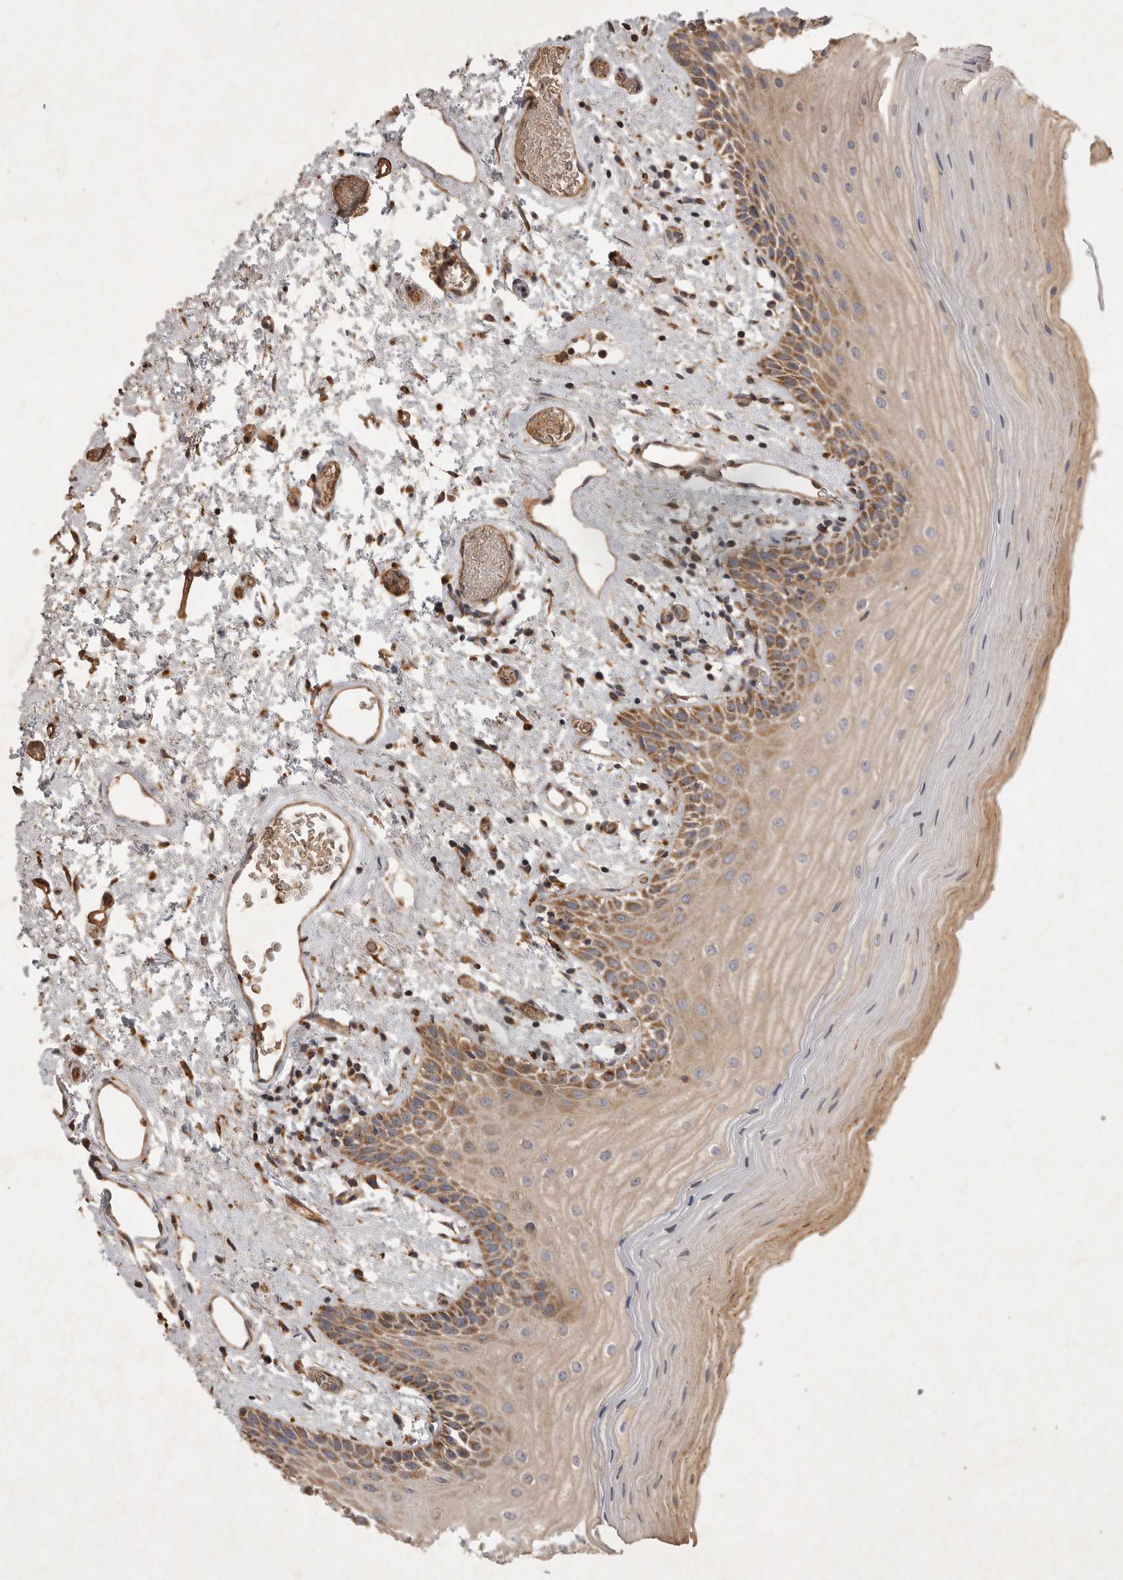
{"staining": {"intensity": "moderate", "quantity": ">75%", "location": "cytoplasmic/membranous"}, "tissue": "oral mucosa", "cell_type": "Squamous epithelial cells", "image_type": "normal", "snomed": [{"axis": "morphology", "description": "Normal tissue, NOS"}, {"axis": "topography", "description": "Oral tissue"}], "caption": "Moderate cytoplasmic/membranous expression for a protein is seen in approximately >75% of squamous epithelial cells of benign oral mucosa using IHC.", "gene": "MRPL41", "patient": {"sex": "male", "age": 52}}